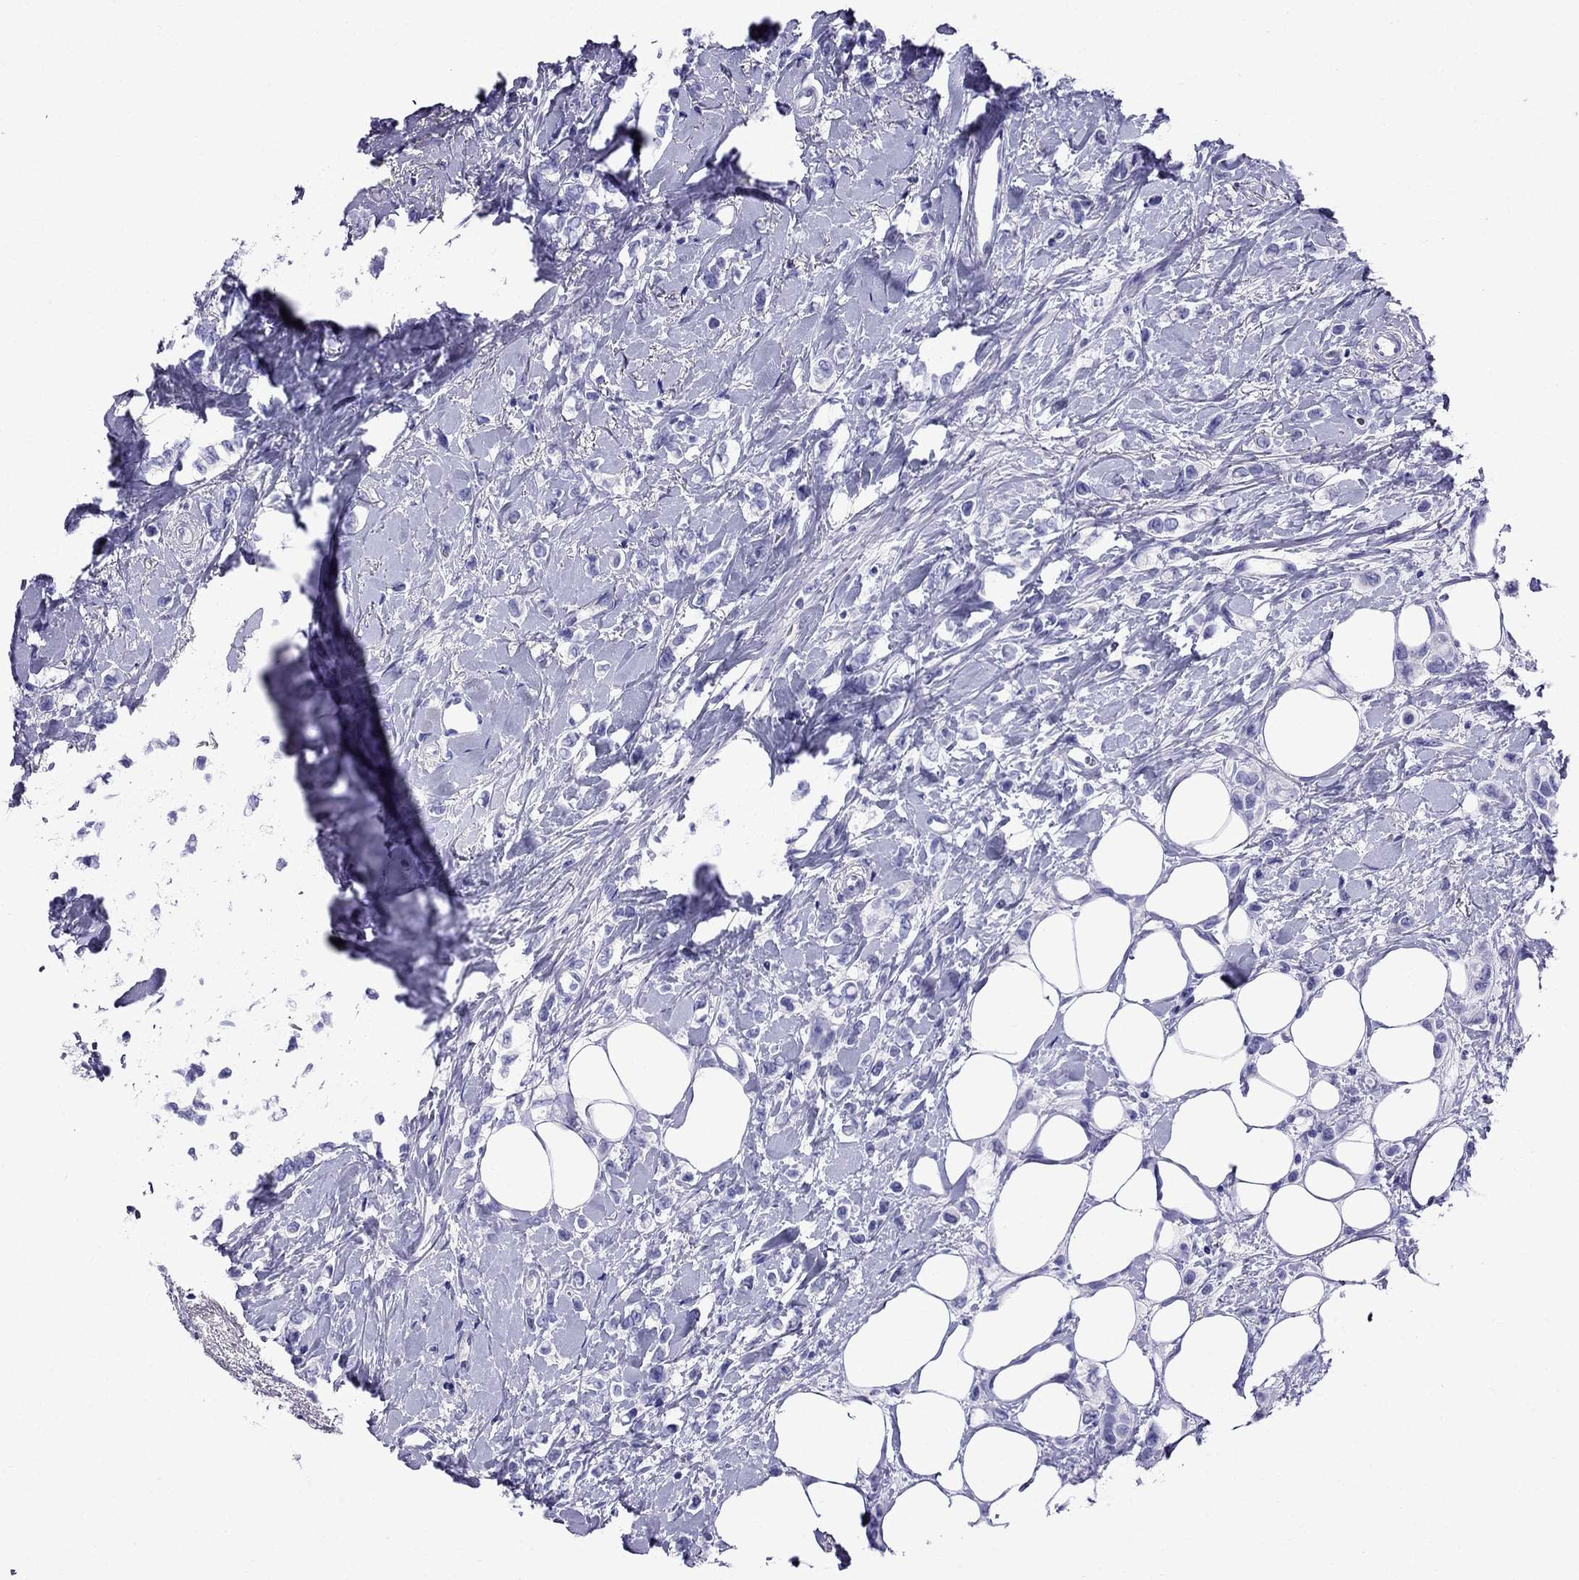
{"staining": {"intensity": "negative", "quantity": "none", "location": "none"}, "tissue": "breast cancer", "cell_type": "Tumor cells", "image_type": "cancer", "snomed": [{"axis": "morphology", "description": "Lobular carcinoma"}, {"axis": "topography", "description": "Breast"}], "caption": "A histopathology image of human lobular carcinoma (breast) is negative for staining in tumor cells. (Immunohistochemistry, brightfield microscopy, high magnification).", "gene": "CRYBA1", "patient": {"sex": "female", "age": 66}}